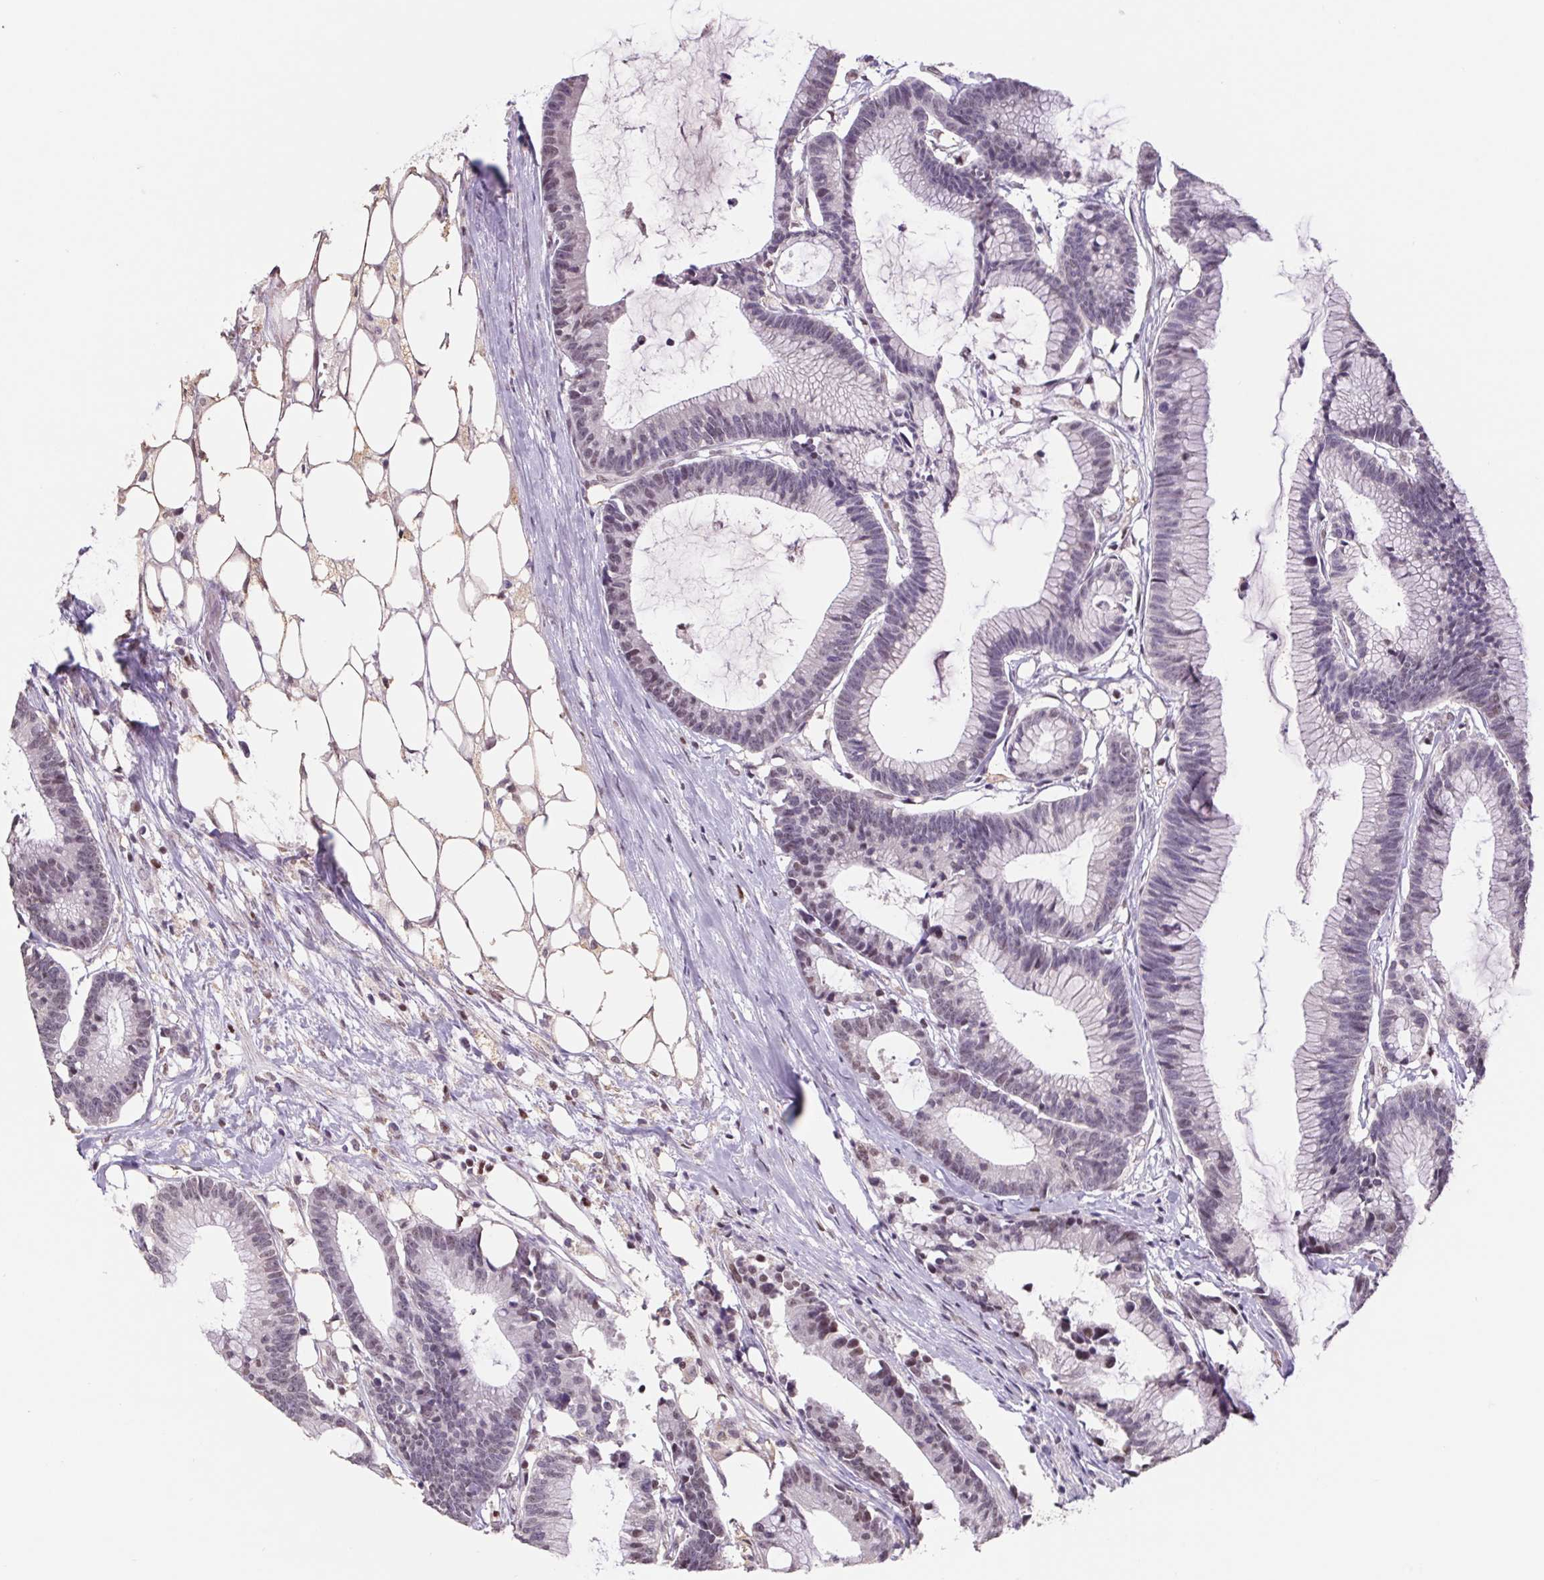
{"staining": {"intensity": "weak", "quantity": "<25%", "location": "nuclear"}, "tissue": "colorectal cancer", "cell_type": "Tumor cells", "image_type": "cancer", "snomed": [{"axis": "morphology", "description": "Adenocarcinoma, NOS"}, {"axis": "topography", "description": "Colon"}], "caption": "High power microscopy image of an immunohistochemistry histopathology image of adenocarcinoma (colorectal), revealing no significant staining in tumor cells.", "gene": "TRERF1", "patient": {"sex": "female", "age": 78}}